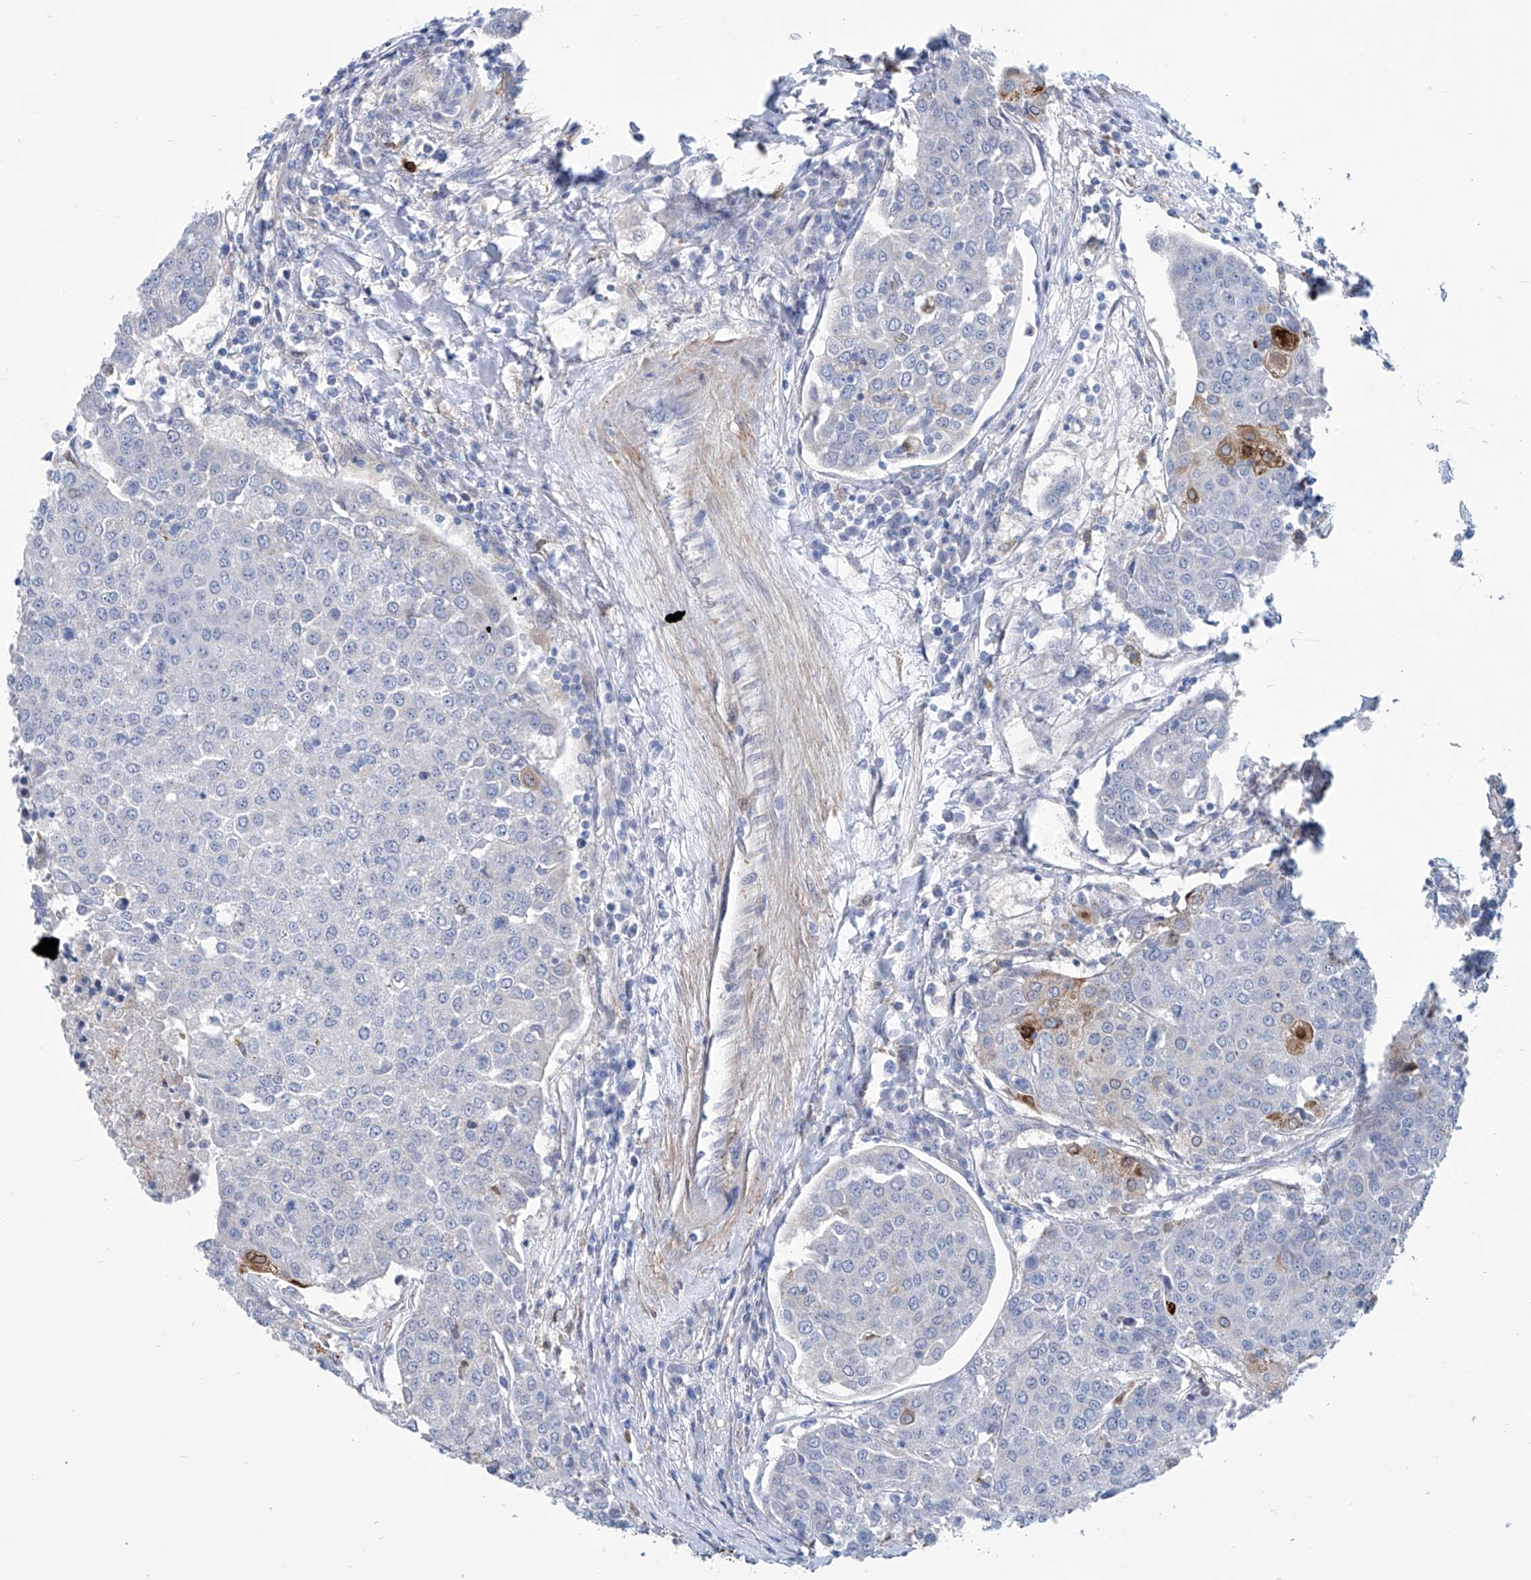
{"staining": {"intensity": "negative", "quantity": "none", "location": "none"}, "tissue": "urothelial cancer", "cell_type": "Tumor cells", "image_type": "cancer", "snomed": [{"axis": "morphology", "description": "Urothelial carcinoma, High grade"}, {"axis": "topography", "description": "Urinary bladder"}], "caption": "This is an immunohistochemistry (IHC) micrograph of human high-grade urothelial carcinoma. There is no expression in tumor cells.", "gene": "TNN", "patient": {"sex": "female", "age": 85}}